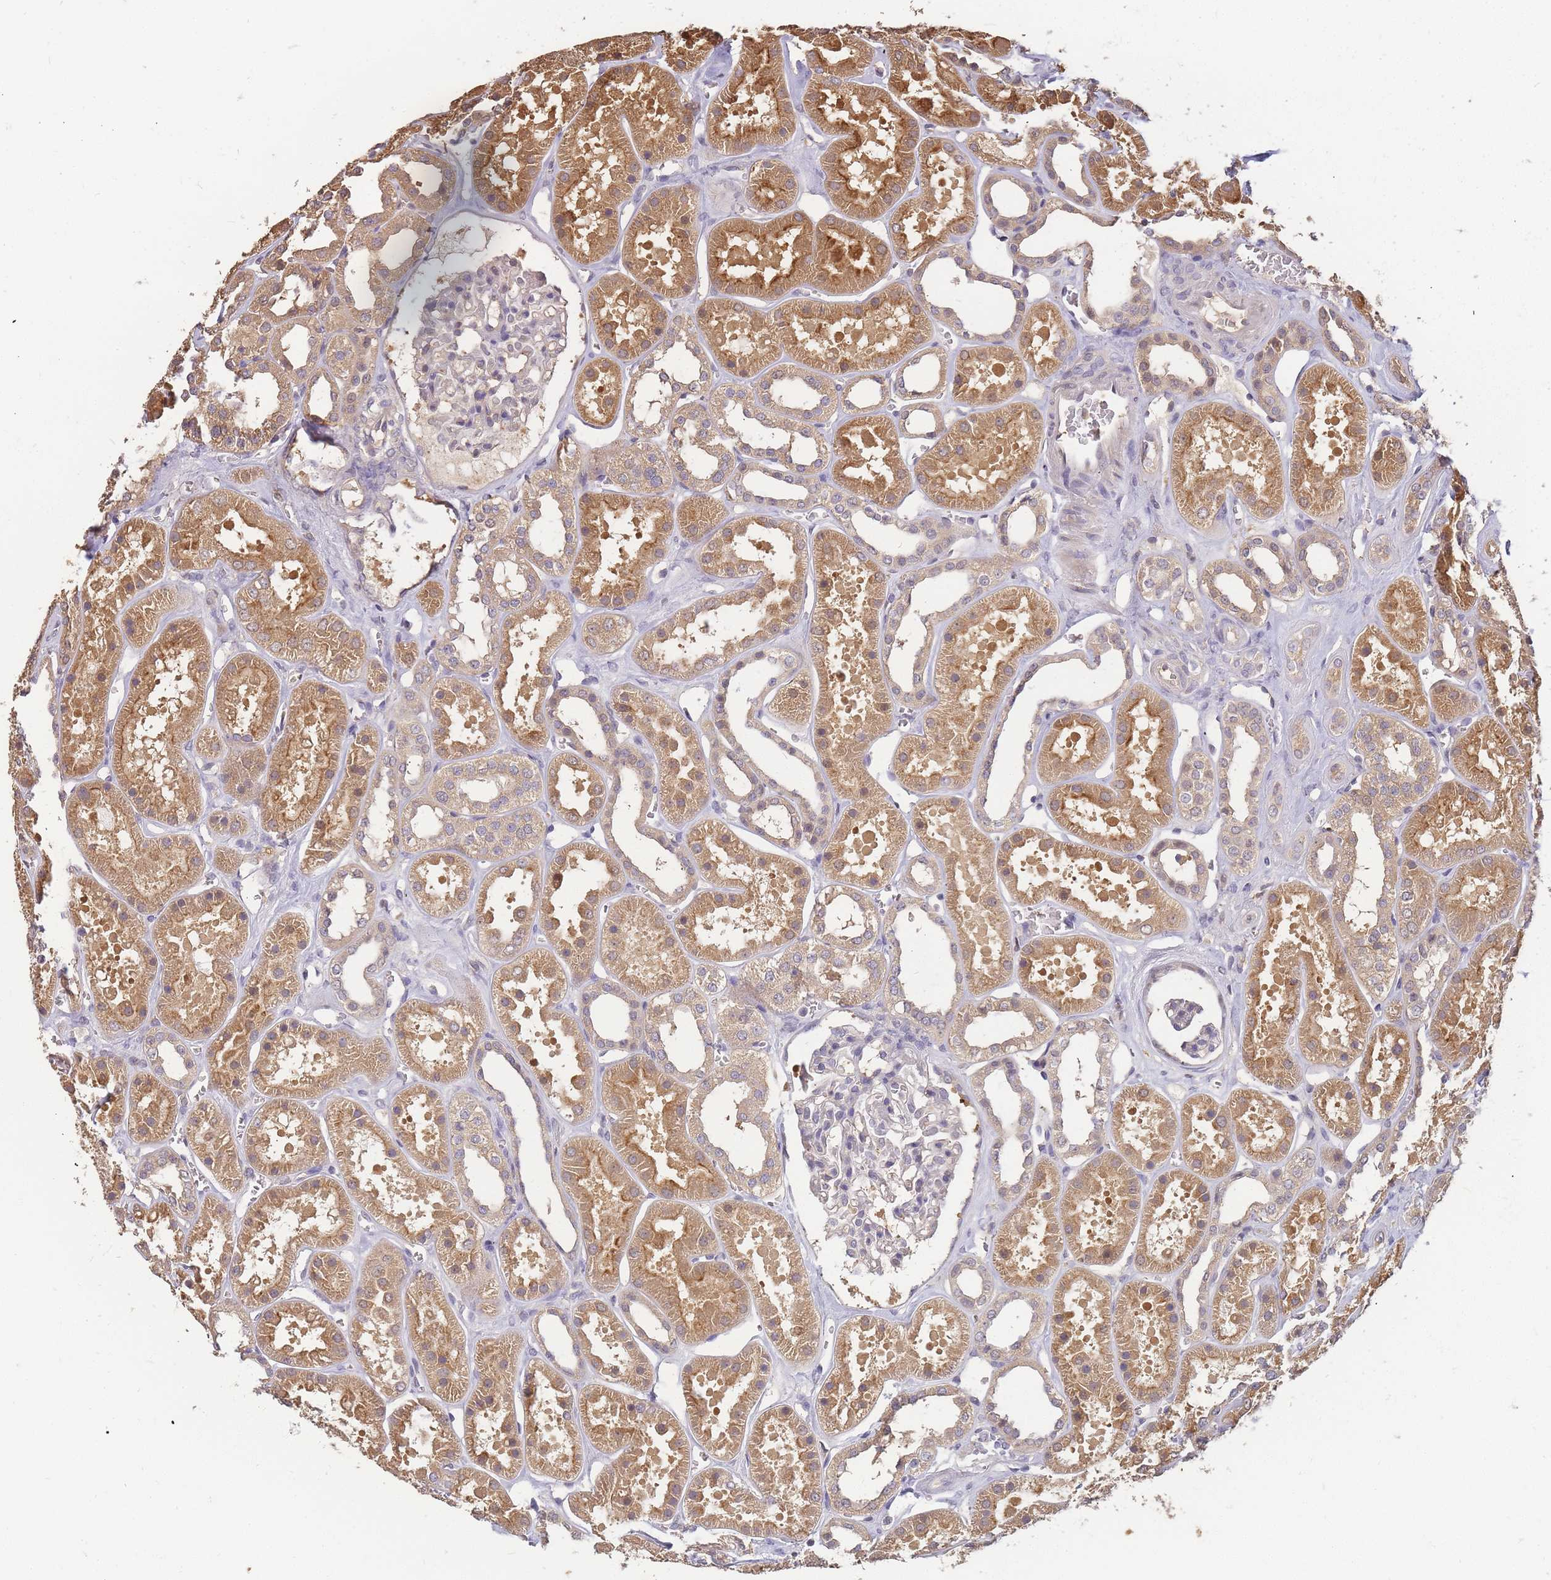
{"staining": {"intensity": "negative", "quantity": "none", "location": "none"}, "tissue": "kidney", "cell_type": "Cells in glomeruli", "image_type": "normal", "snomed": [{"axis": "morphology", "description": "Normal tissue, NOS"}, {"axis": "topography", "description": "Kidney"}], "caption": "Immunohistochemical staining of unremarkable kidney demonstrates no significant expression in cells in glomeruli.", "gene": "CDKN2AIPNL", "patient": {"sex": "female", "age": 41}}